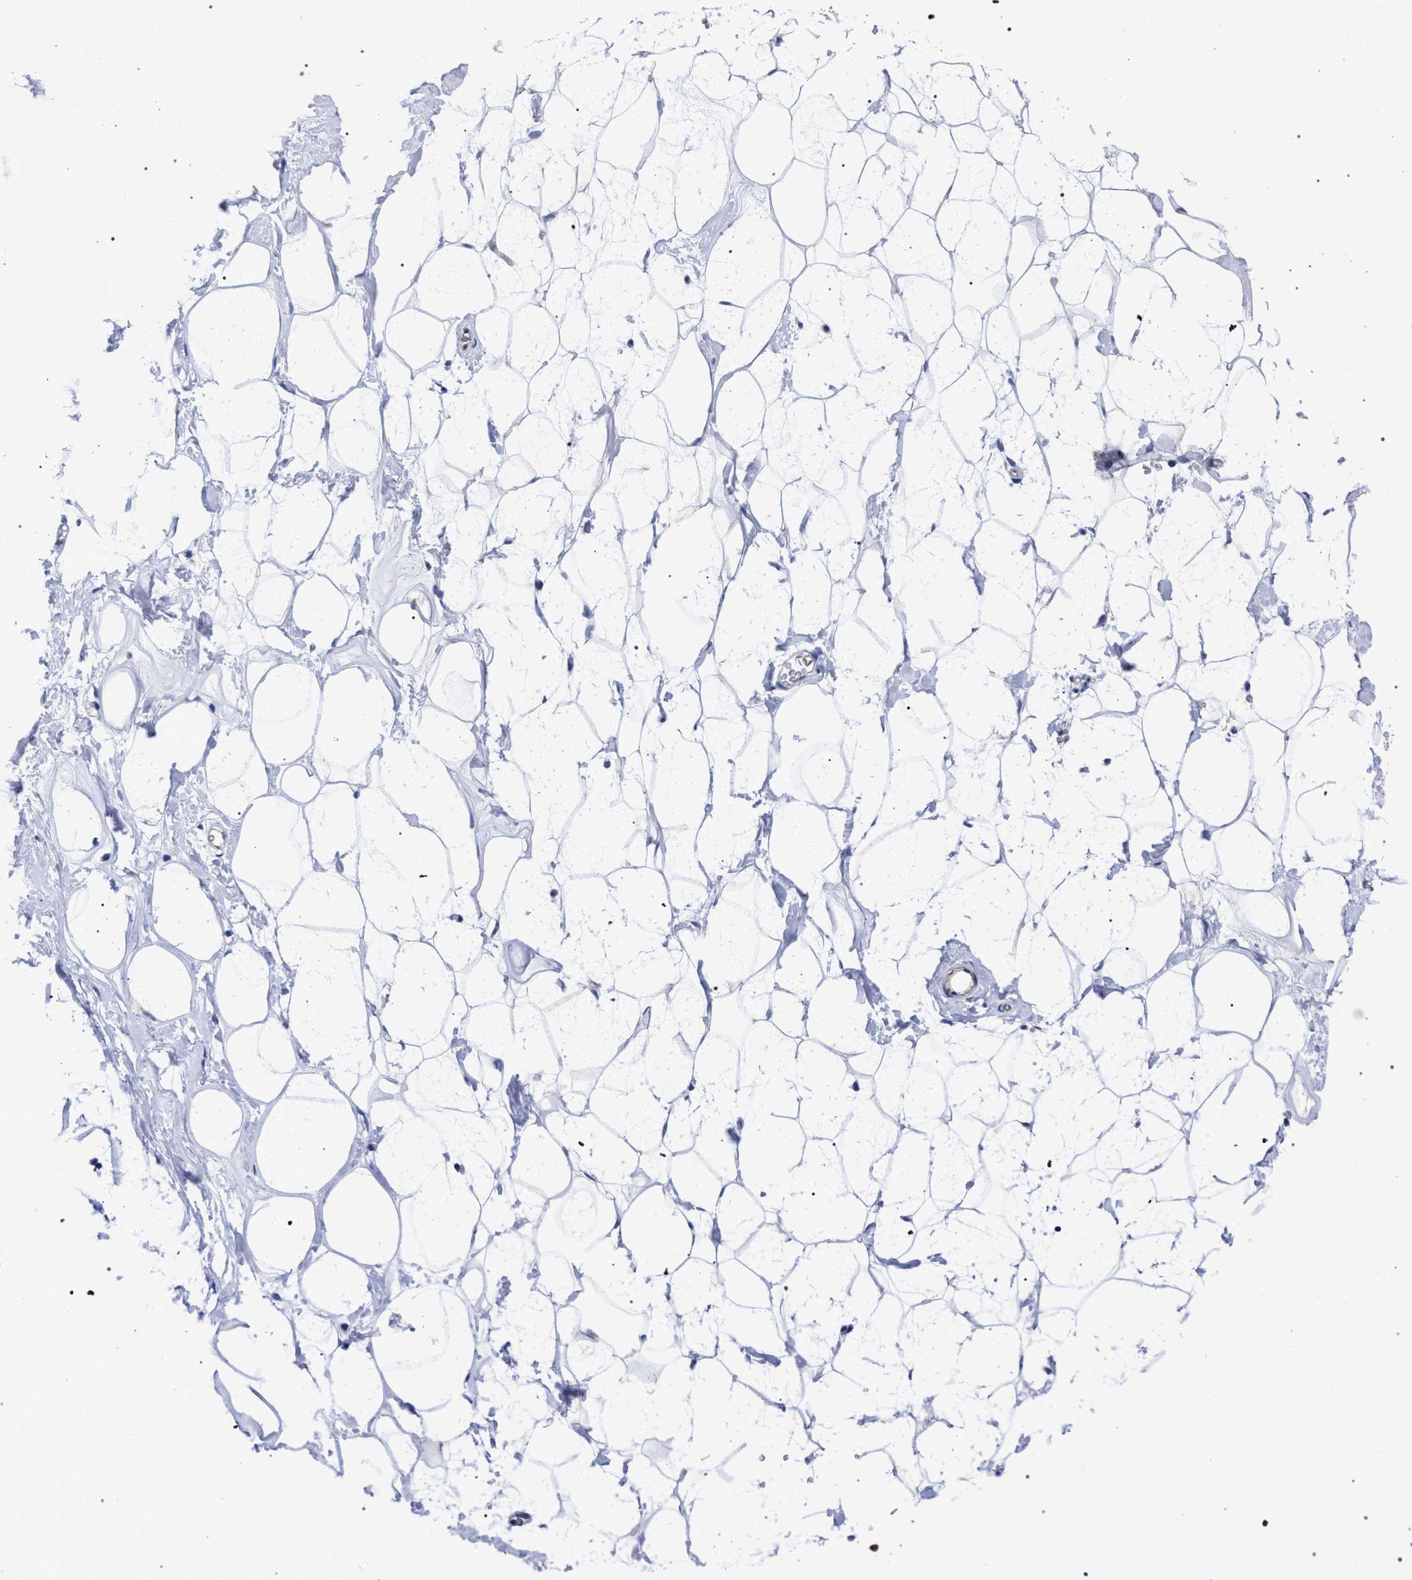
{"staining": {"intensity": "weak", "quantity": ">75%", "location": "cytoplasmic/membranous"}, "tissue": "adipose tissue", "cell_type": "Adipocytes", "image_type": "normal", "snomed": [{"axis": "morphology", "description": "Normal tissue, NOS"}, {"axis": "morphology", "description": "Fibrosis, NOS"}, {"axis": "topography", "description": "Breast"}, {"axis": "topography", "description": "Adipose tissue"}], "caption": "Weak cytoplasmic/membranous expression for a protein is present in approximately >75% of adipocytes of unremarkable adipose tissue using IHC.", "gene": "GMPR", "patient": {"sex": "female", "age": 39}}